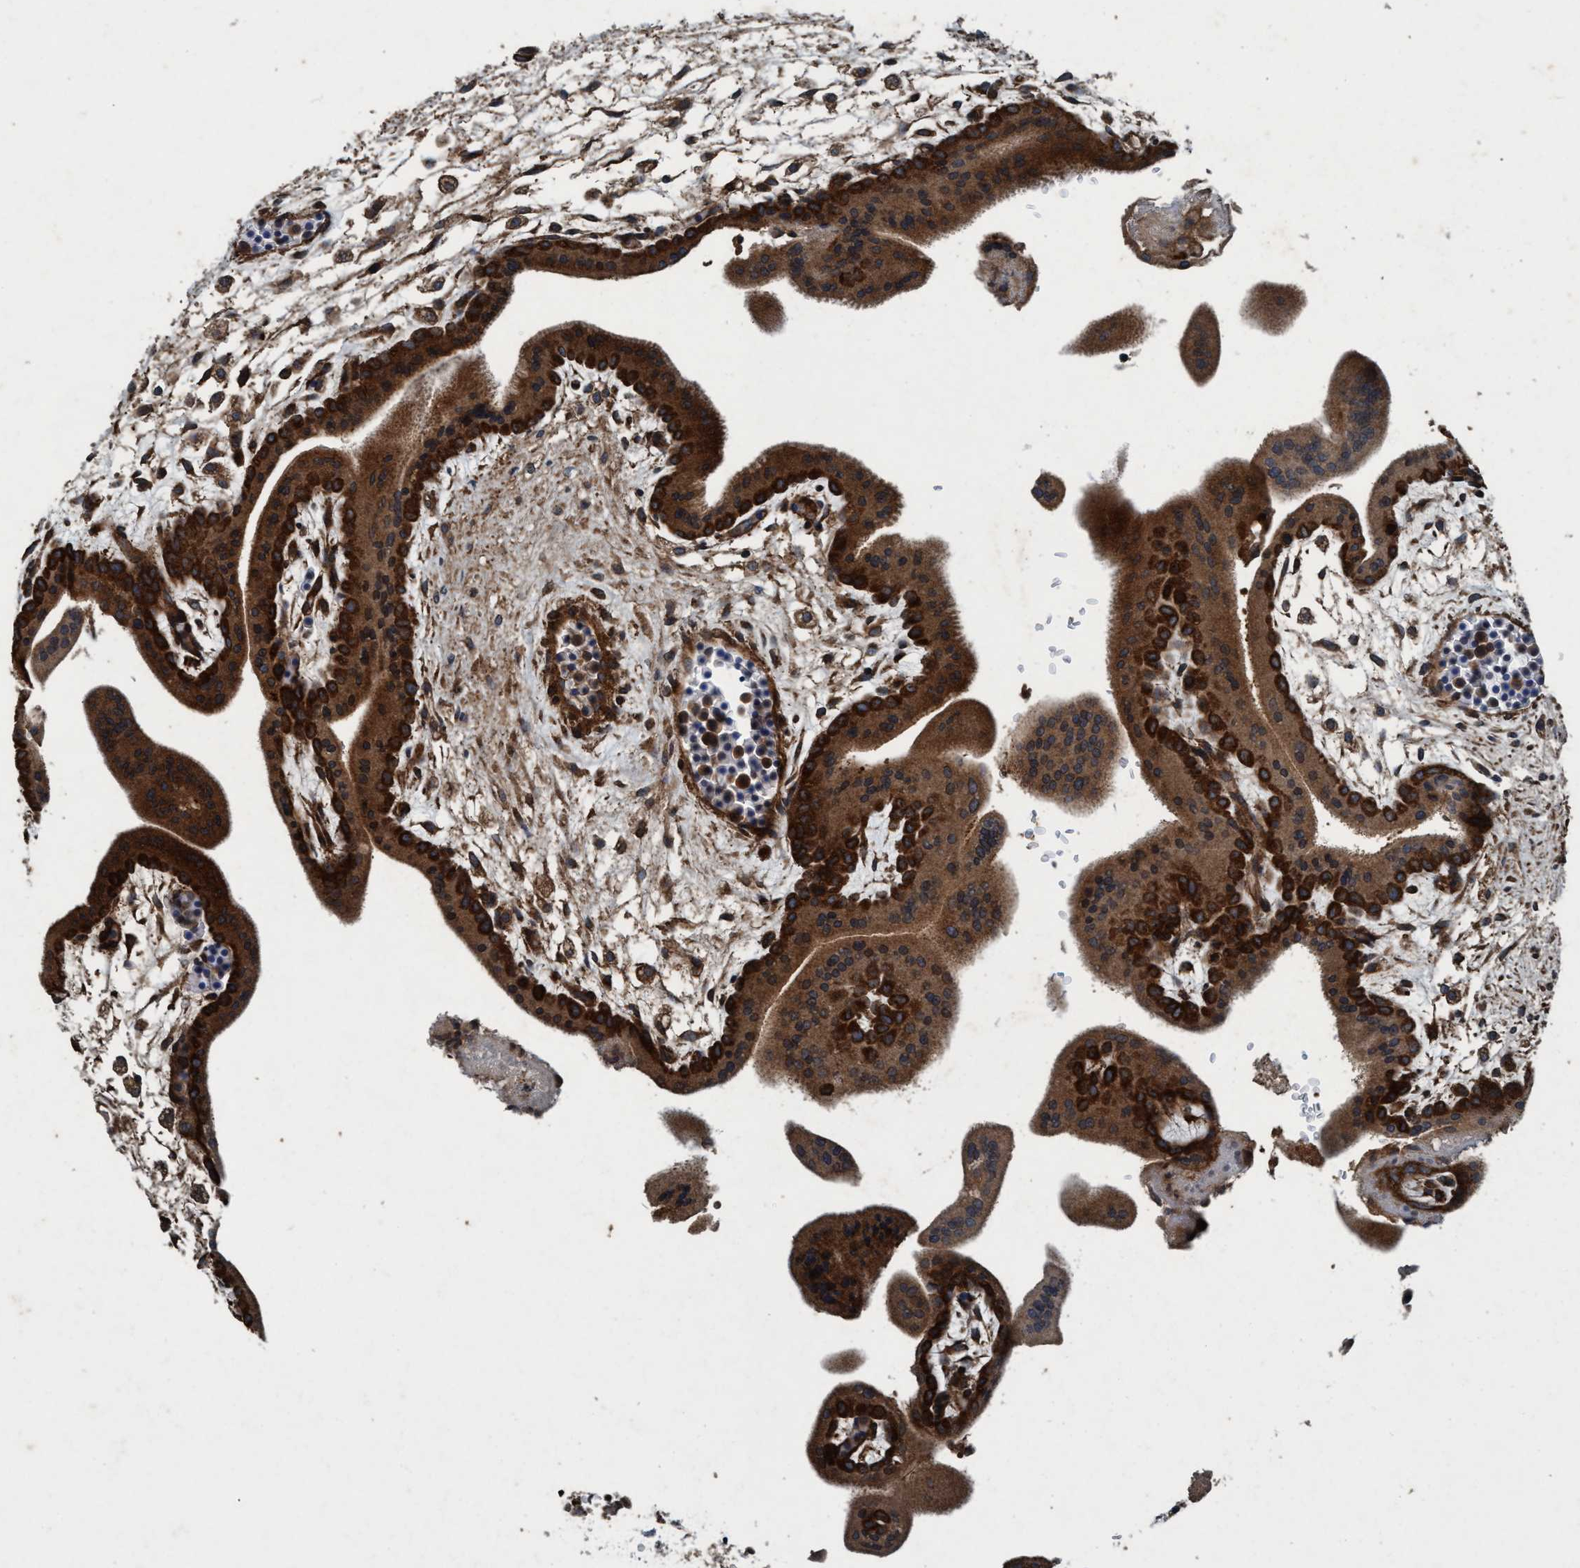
{"staining": {"intensity": "strong", "quantity": ">75%", "location": "cytoplasmic/membranous"}, "tissue": "placenta", "cell_type": "Trophoblastic cells", "image_type": "normal", "snomed": [{"axis": "morphology", "description": "Normal tissue, NOS"}, {"axis": "topography", "description": "Placenta"}], "caption": "This photomicrograph displays immunohistochemistry staining of unremarkable placenta, with high strong cytoplasmic/membranous expression in approximately >75% of trophoblastic cells.", "gene": "AKT1S1", "patient": {"sex": "female", "age": 35}}